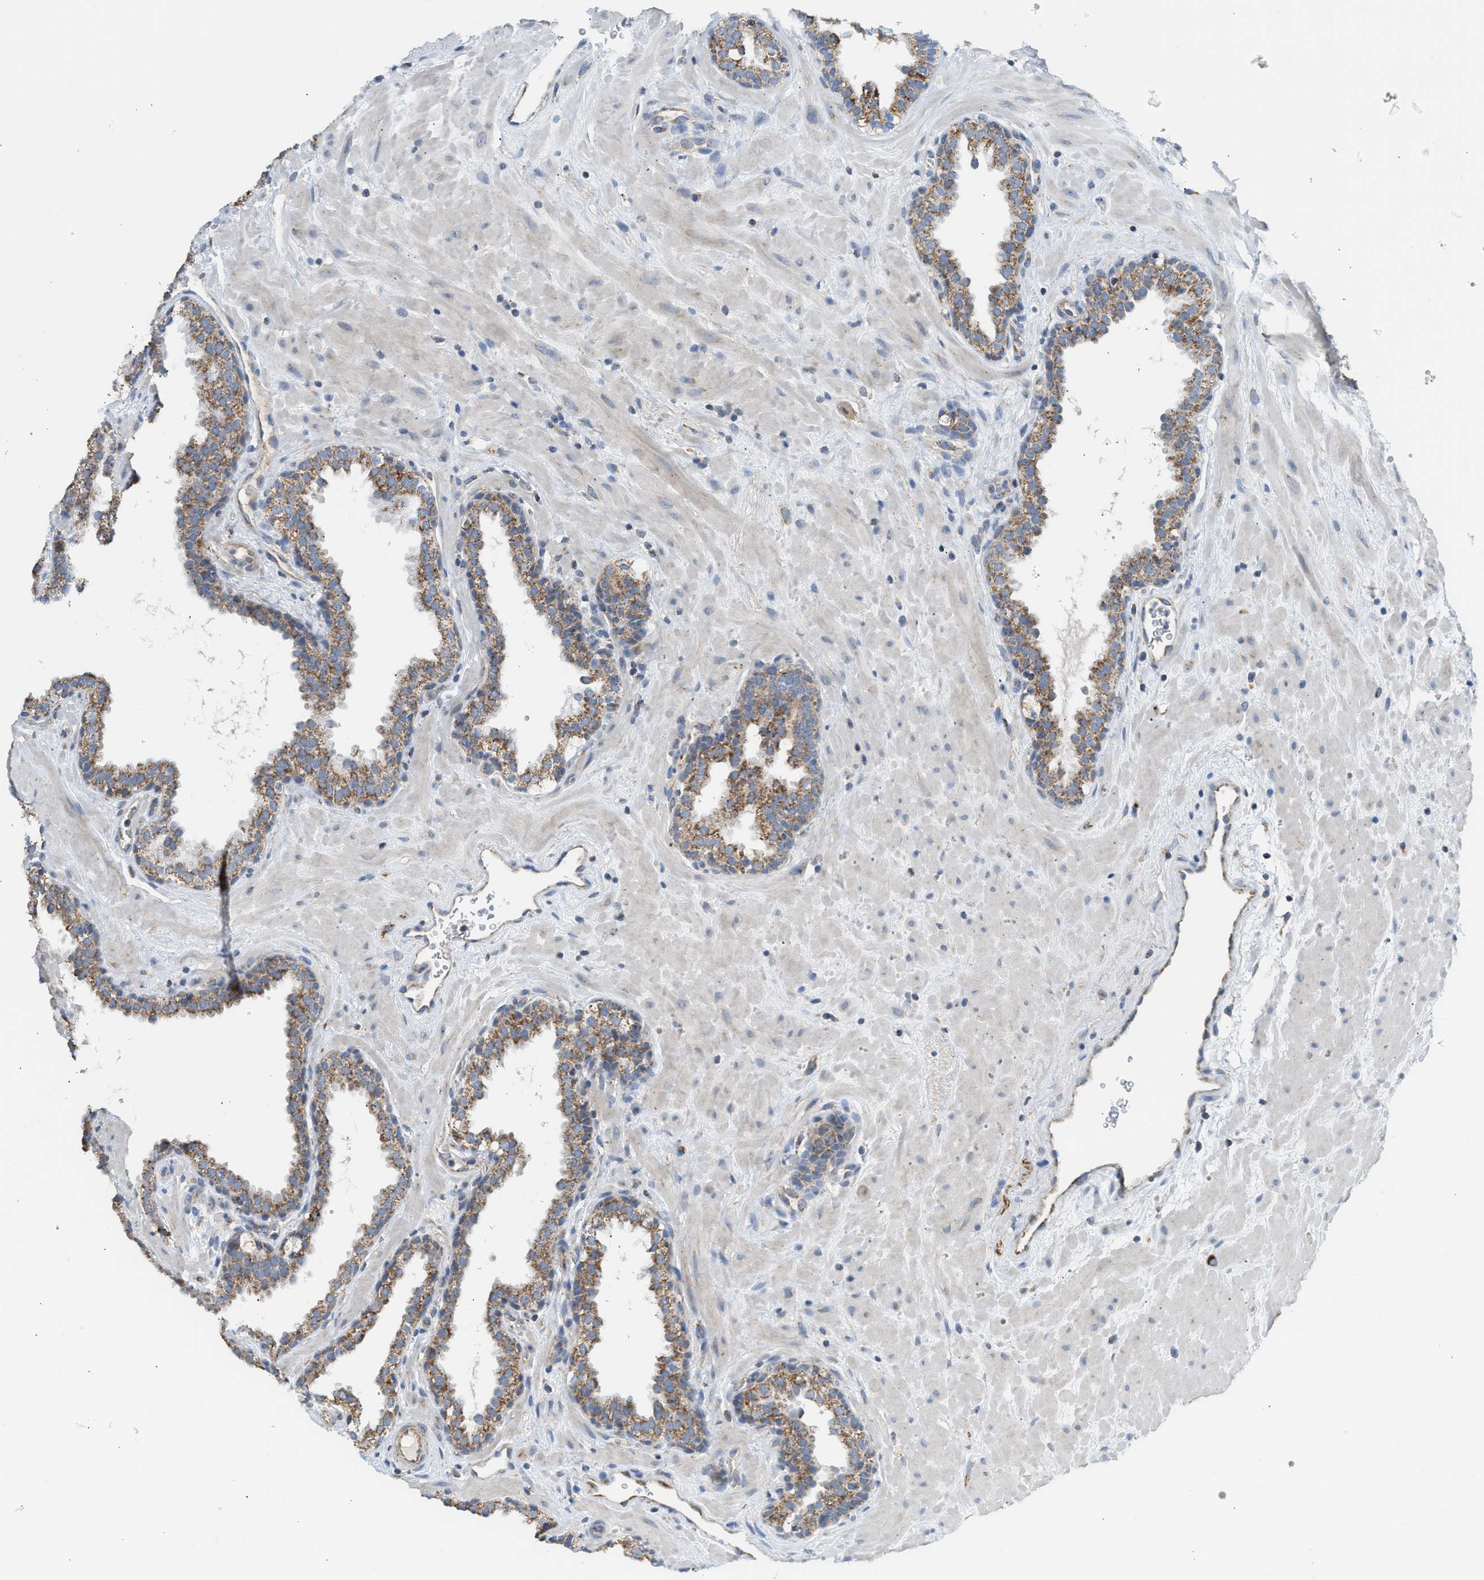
{"staining": {"intensity": "moderate", "quantity": ">75%", "location": "cytoplasmic/membranous"}, "tissue": "prostate", "cell_type": "Glandular cells", "image_type": "normal", "snomed": [{"axis": "morphology", "description": "Normal tissue, NOS"}, {"axis": "topography", "description": "Prostate"}], "caption": "This image shows immunohistochemistry staining of unremarkable human prostate, with medium moderate cytoplasmic/membranous expression in about >75% of glandular cells.", "gene": "GOT2", "patient": {"sex": "male", "age": 51}}